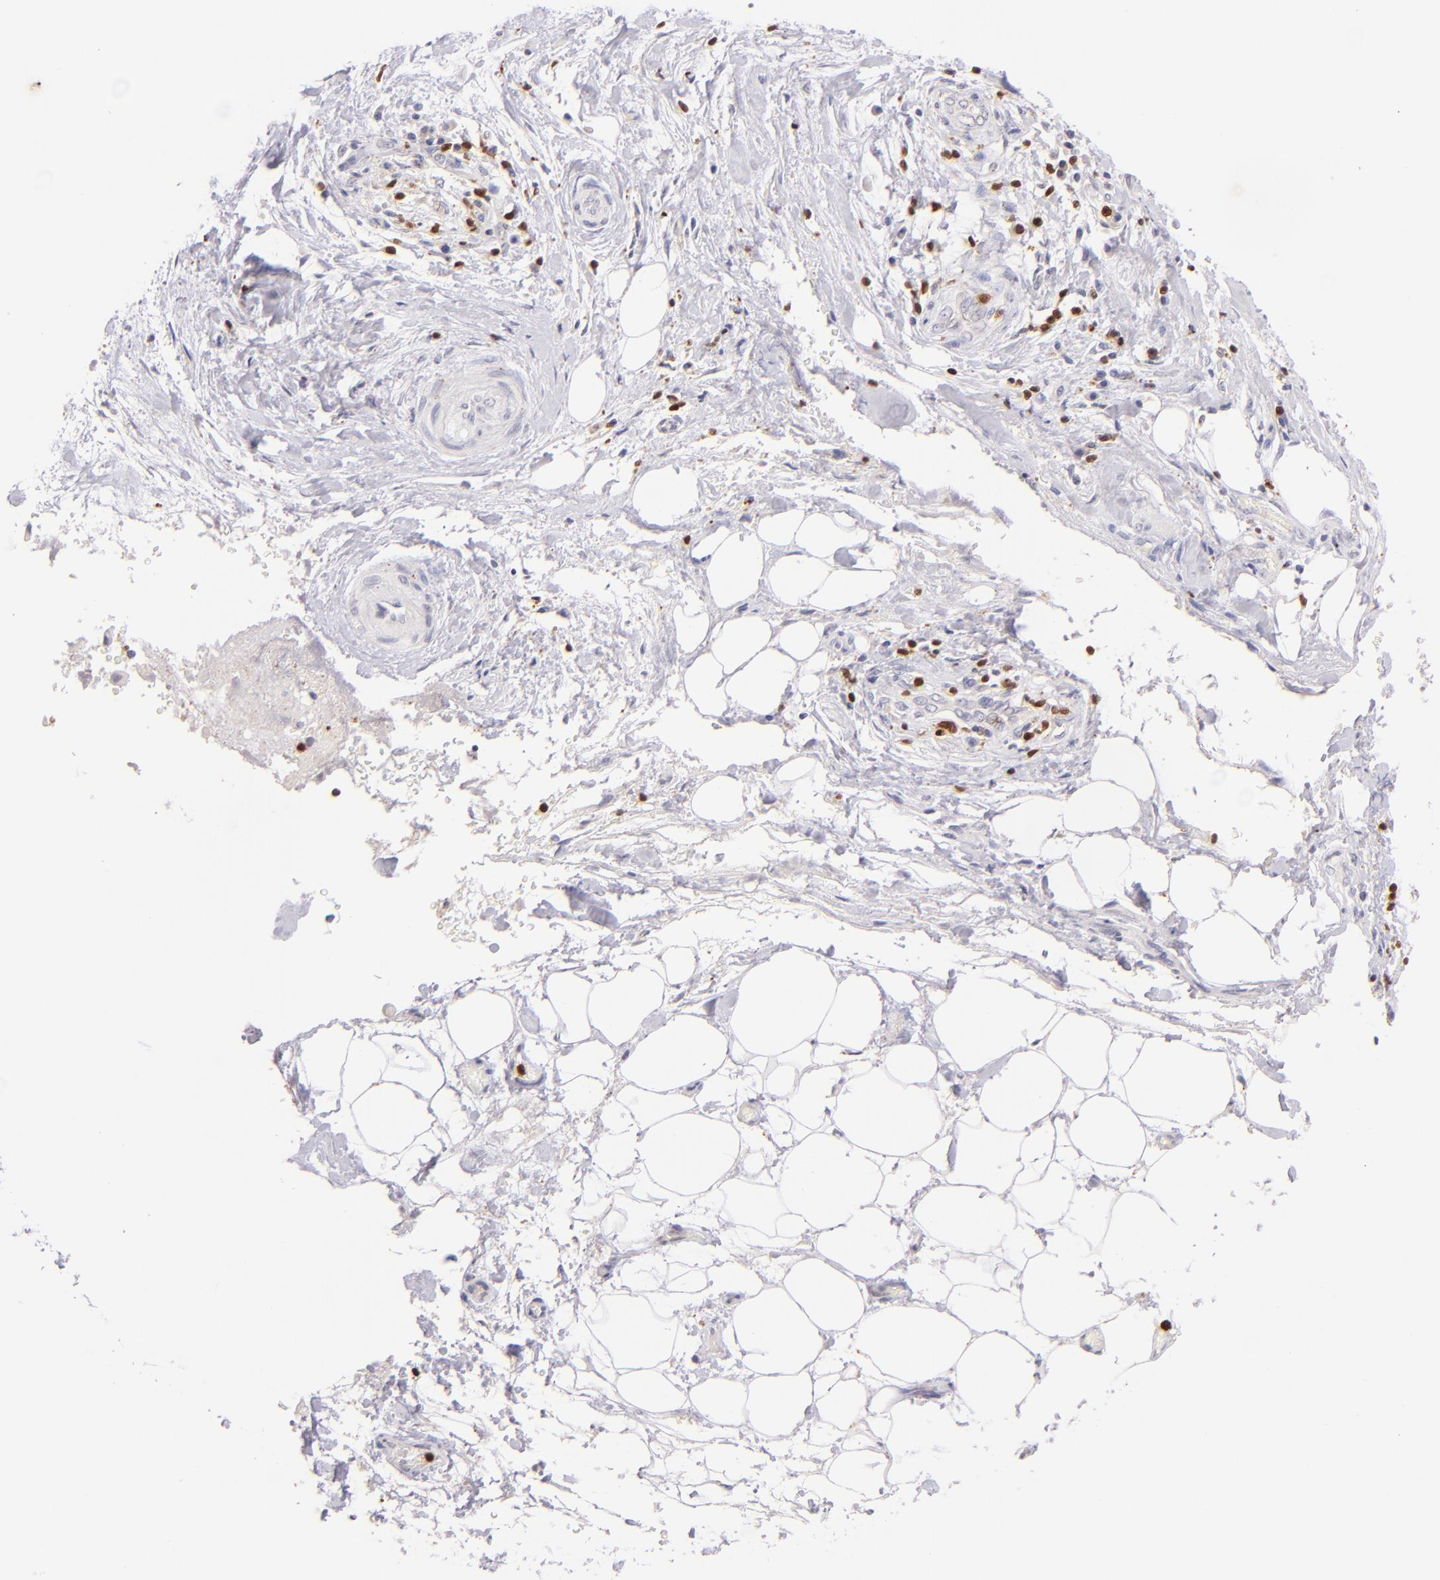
{"staining": {"intensity": "negative", "quantity": "none", "location": "none"}, "tissue": "liver cancer", "cell_type": "Tumor cells", "image_type": "cancer", "snomed": [{"axis": "morphology", "description": "Cholangiocarcinoma"}, {"axis": "topography", "description": "Liver"}], "caption": "Tumor cells are negative for protein expression in human liver cancer (cholangiocarcinoma).", "gene": "ZAP70", "patient": {"sex": "male", "age": 58}}